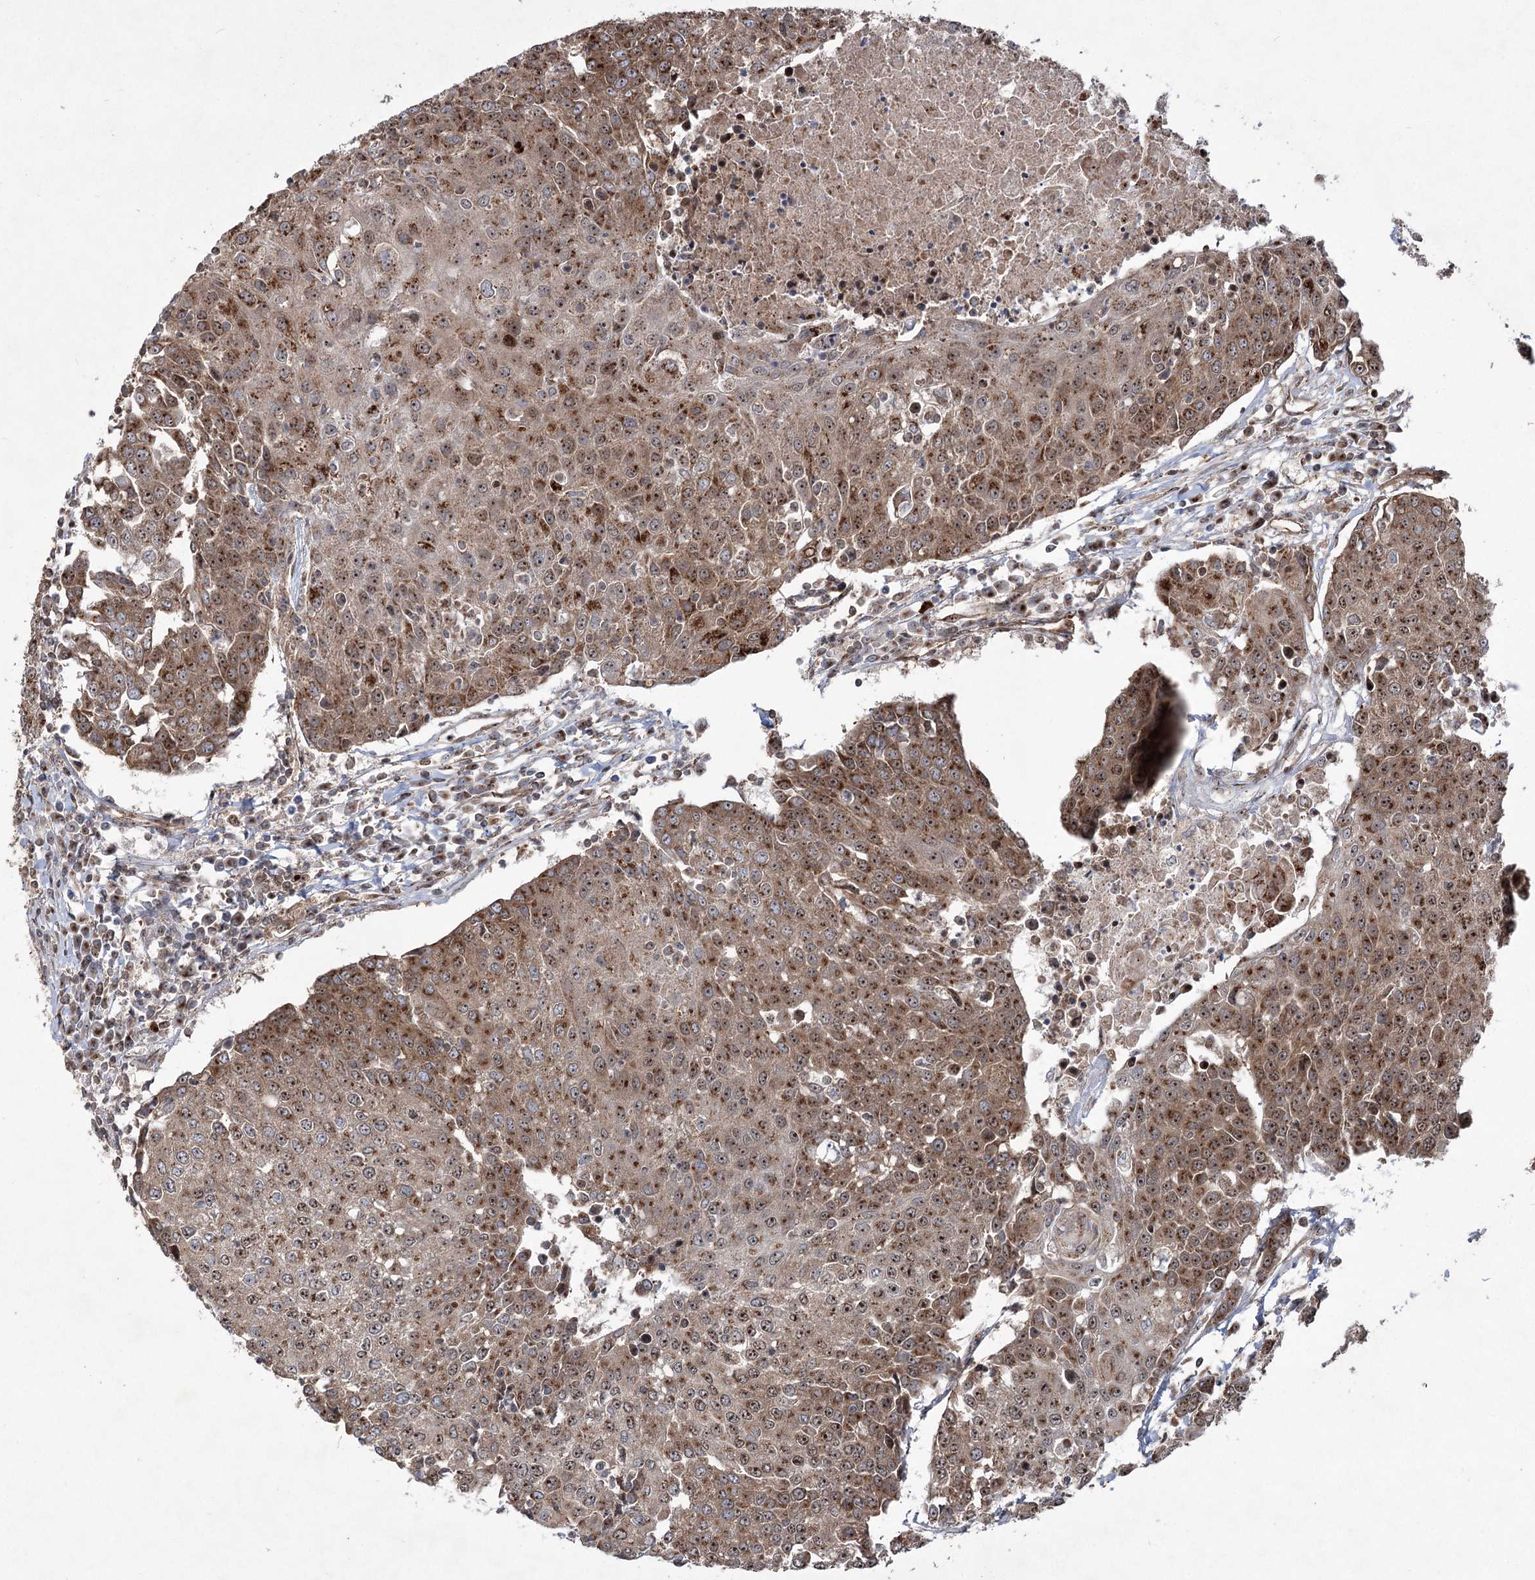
{"staining": {"intensity": "moderate", "quantity": ">75%", "location": "cytoplasmic/membranous,nuclear"}, "tissue": "urothelial cancer", "cell_type": "Tumor cells", "image_type": "cancer", "snomed": [{"axis": "morphology", "description": "Urothelial carcinoma, High grade"}, {"axis": "topography", "description": "Urinary bladder"}], "caption": "Immunohistochemical staining of urothelial cancer displays moderate cytoplasmic/membranous and nuclear protein positivity in approximately >75% of tumor cells. (DAB = brown stain, brightfield microscopy at high magnification).", "gene": "SERINC5", "patient": {"sex": "female", "age": 85}}